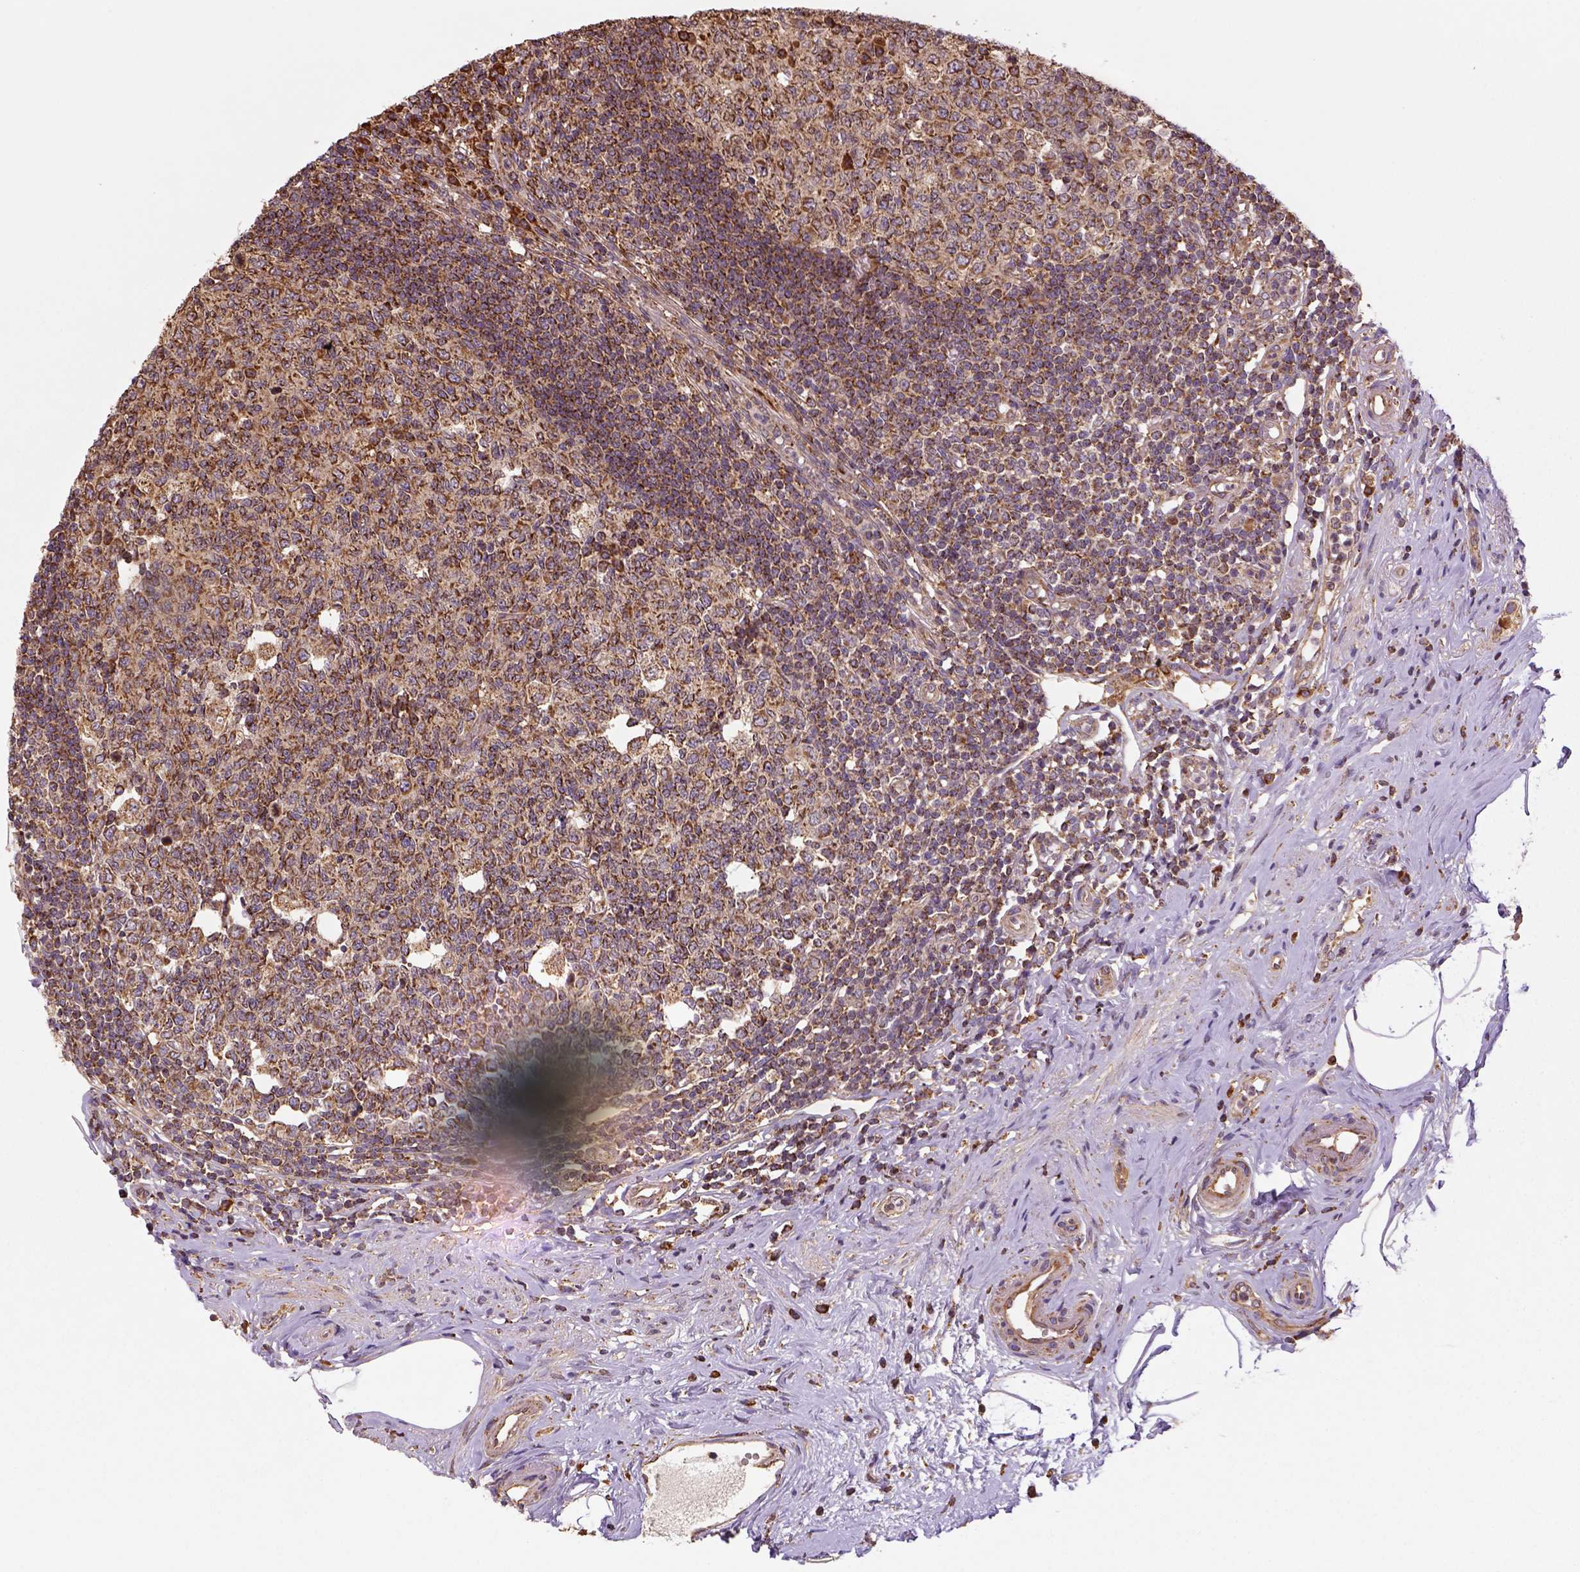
{"staining": {"intensity": "strong", "quantity": ">75%", "location": "cytoplasmic/membranous"}, "tissue": "appendix", "cell_type": "Glandular cells", "image_type": "normal", "snomed": [{"axis": "morphology", "description": "Normal tissue, NOS"}, {"axis": "morphology", "description": "Carcinoma, endometroid"}, {"axis": "topography", "description": "Appendix"}, {"axis": "topography", "description": "Colon"}], "caption": "This is a micrograph of immunohistochemistry (IHC) staining of unremarkable appendix, which shows strong positivity in the cytoplasmic/membranous of glandular cells.", "gene": "MAPK8IP3", "patient": {"sex": "female", "age": 60}}